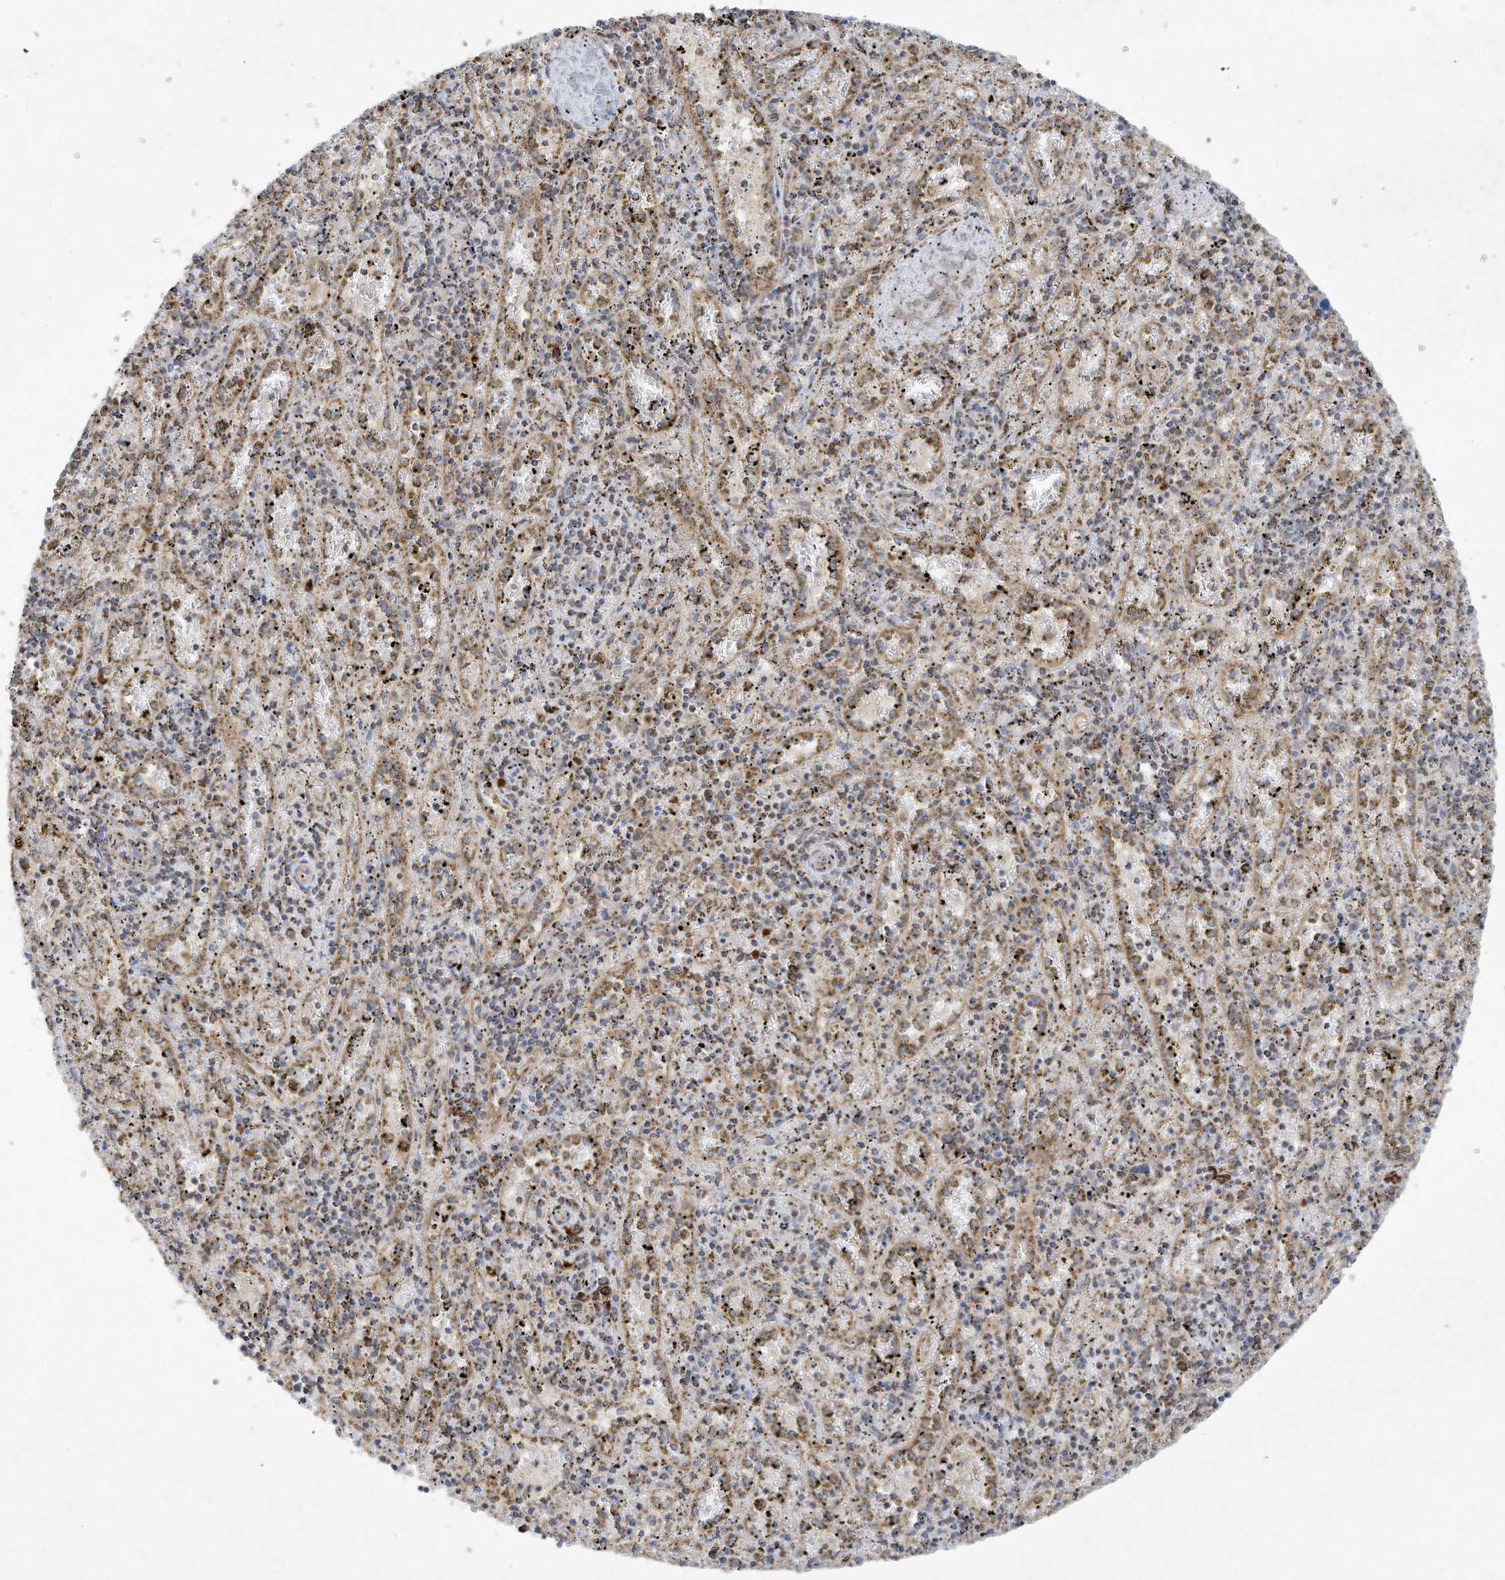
{"staining": {"intensity": "moderate", "quantity": "<25%", "location": "cytoplasmic/membranous"}, "tissue": "spleen", "cell_type": "Cells in red pulp", "image_type": "normal", "snomed": [{"axis": "morphology", "description": "Normal tissue, NOS"}, {"axis": "topography", "description": "Spleen"}], "caption": "An IHC photomicrograph of benign tissue is shown. Protein staining in brown shows moderate cytoplasmic/membranous positivity in spleen within cells in red pulp. The staining was performed using DAB to visualize the protein expression in brown, while the nuclei were stained in blue with hematoxylin (Magnification: 20x).", "gene": "C2orf74", "patient": {"sex": "male", "age": 11}}